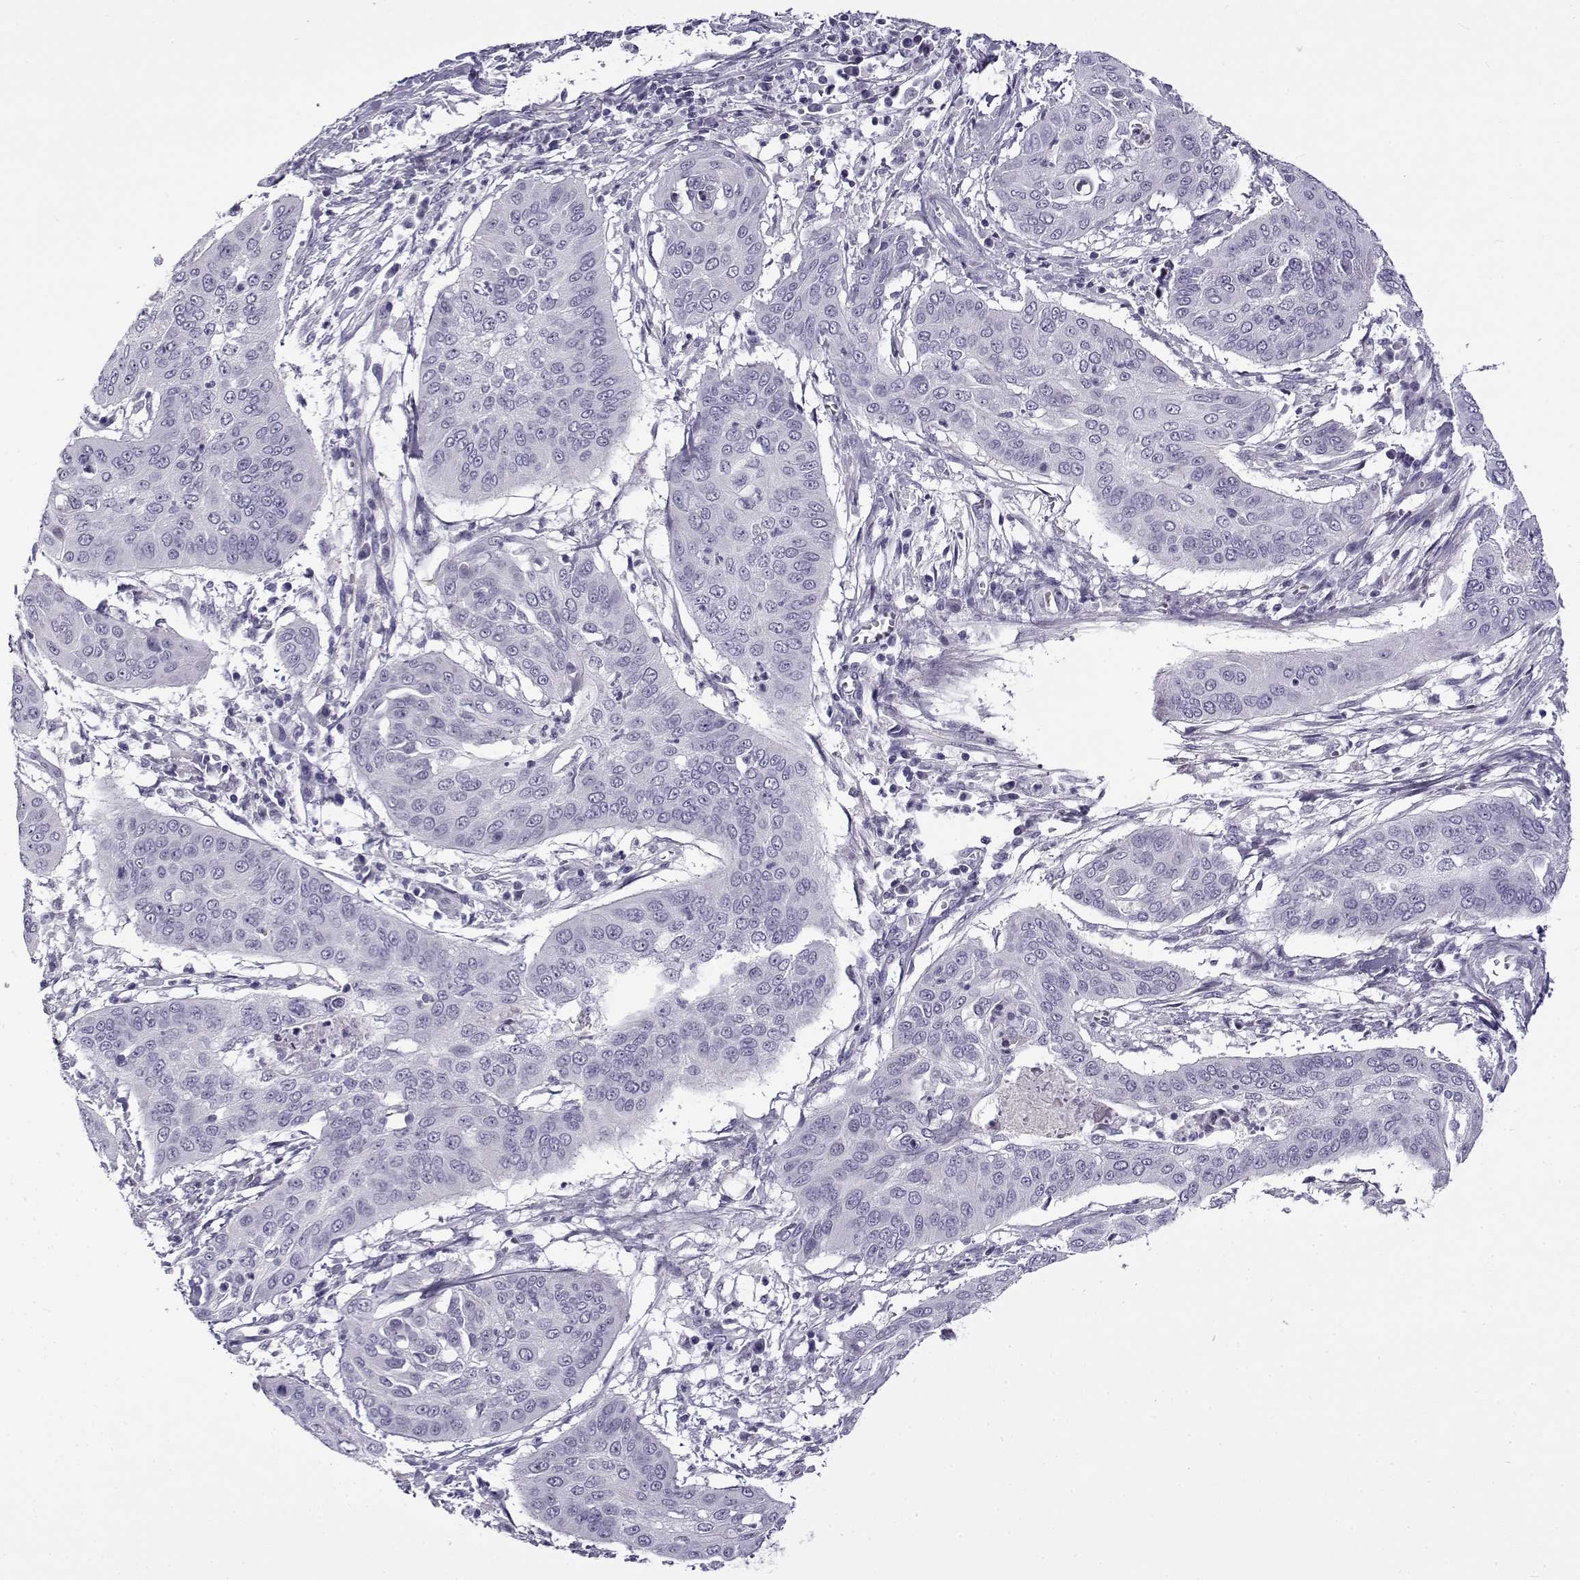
{"staining": {"intensity": "negative", "quantity": "none", "location": "none"}, "tissue": "cervical cancer", "cell_type": "Tumor cells", "image_type": "cancer", "snomed": [{"axis": "morphology", "description": "Squamous cell carcinoma, NOS"}, {"axis": "topography", "description": "Cervix"}], "caption": "Immunohistochemistry (IHC) photomicrograph of human cervical cancer stained for a protein (brown), which shows no staining in tumor cells.", "gene": "GTSF1L", "patient": {"sex": "female", "age": 39}}